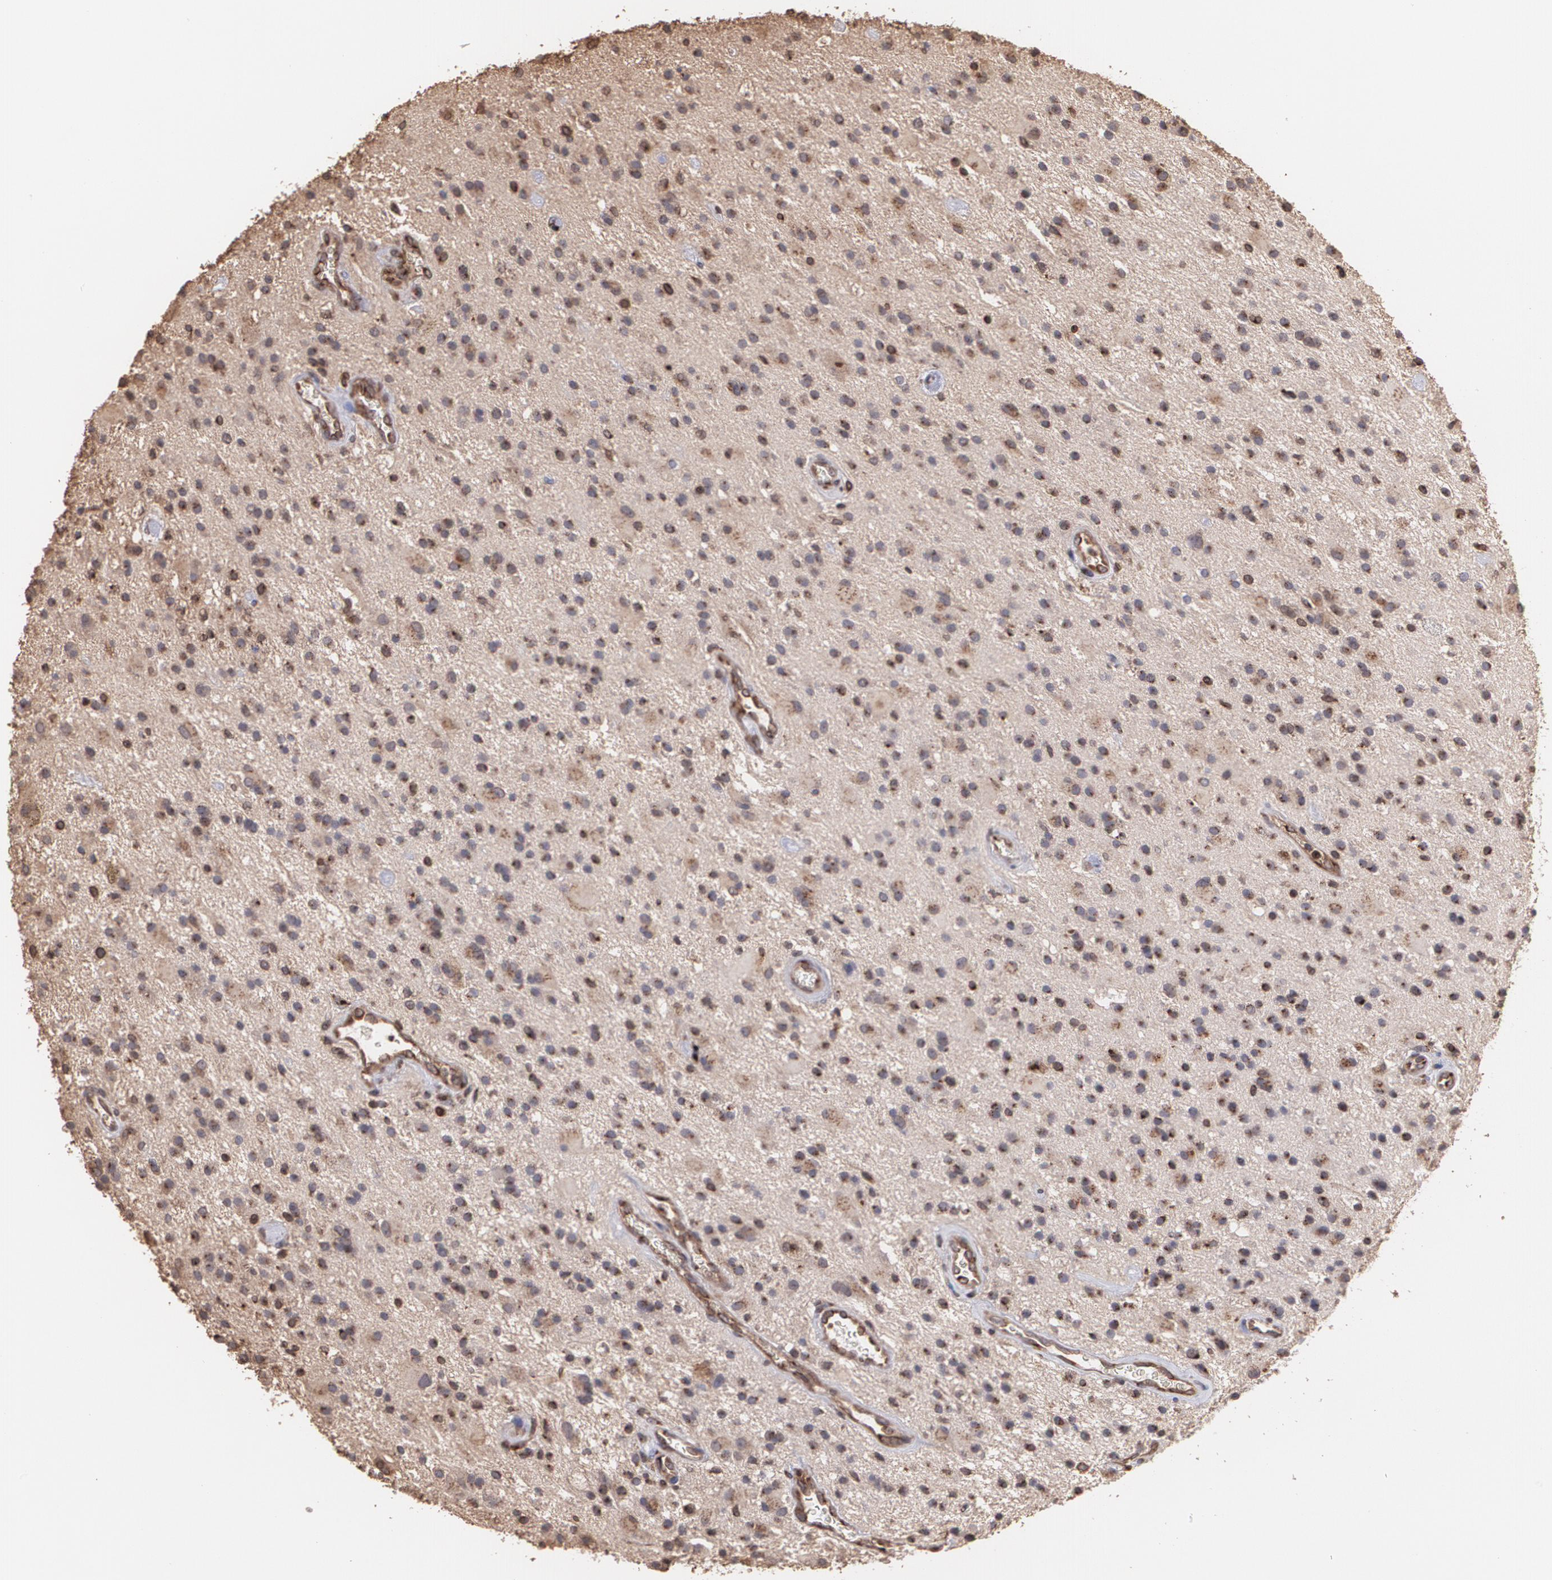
{"staining": {"intensity": "strong", "quantity": "25%-75%", "location": "cytoplasmic/membranous"}, "tissue": "glioma", "cell_type": "Tumor cells", "image_type": "cancer", "snomed": [{"axis": "morphology", "description": "Glioma, malignant, Low grade"}, {"axis": "topography", "description": "Brain"}], "caption": "Immunohistochemistry (IHC) histopathology image of malignant glioma (low-grade) stained for a protein (brown), which demonstrates high levels of strong cytoplasmic/membranous staining in about 25%-75% of tumor cells.", "gene": "TRIP11", "patient": {"sex": "male", "age": 58}}